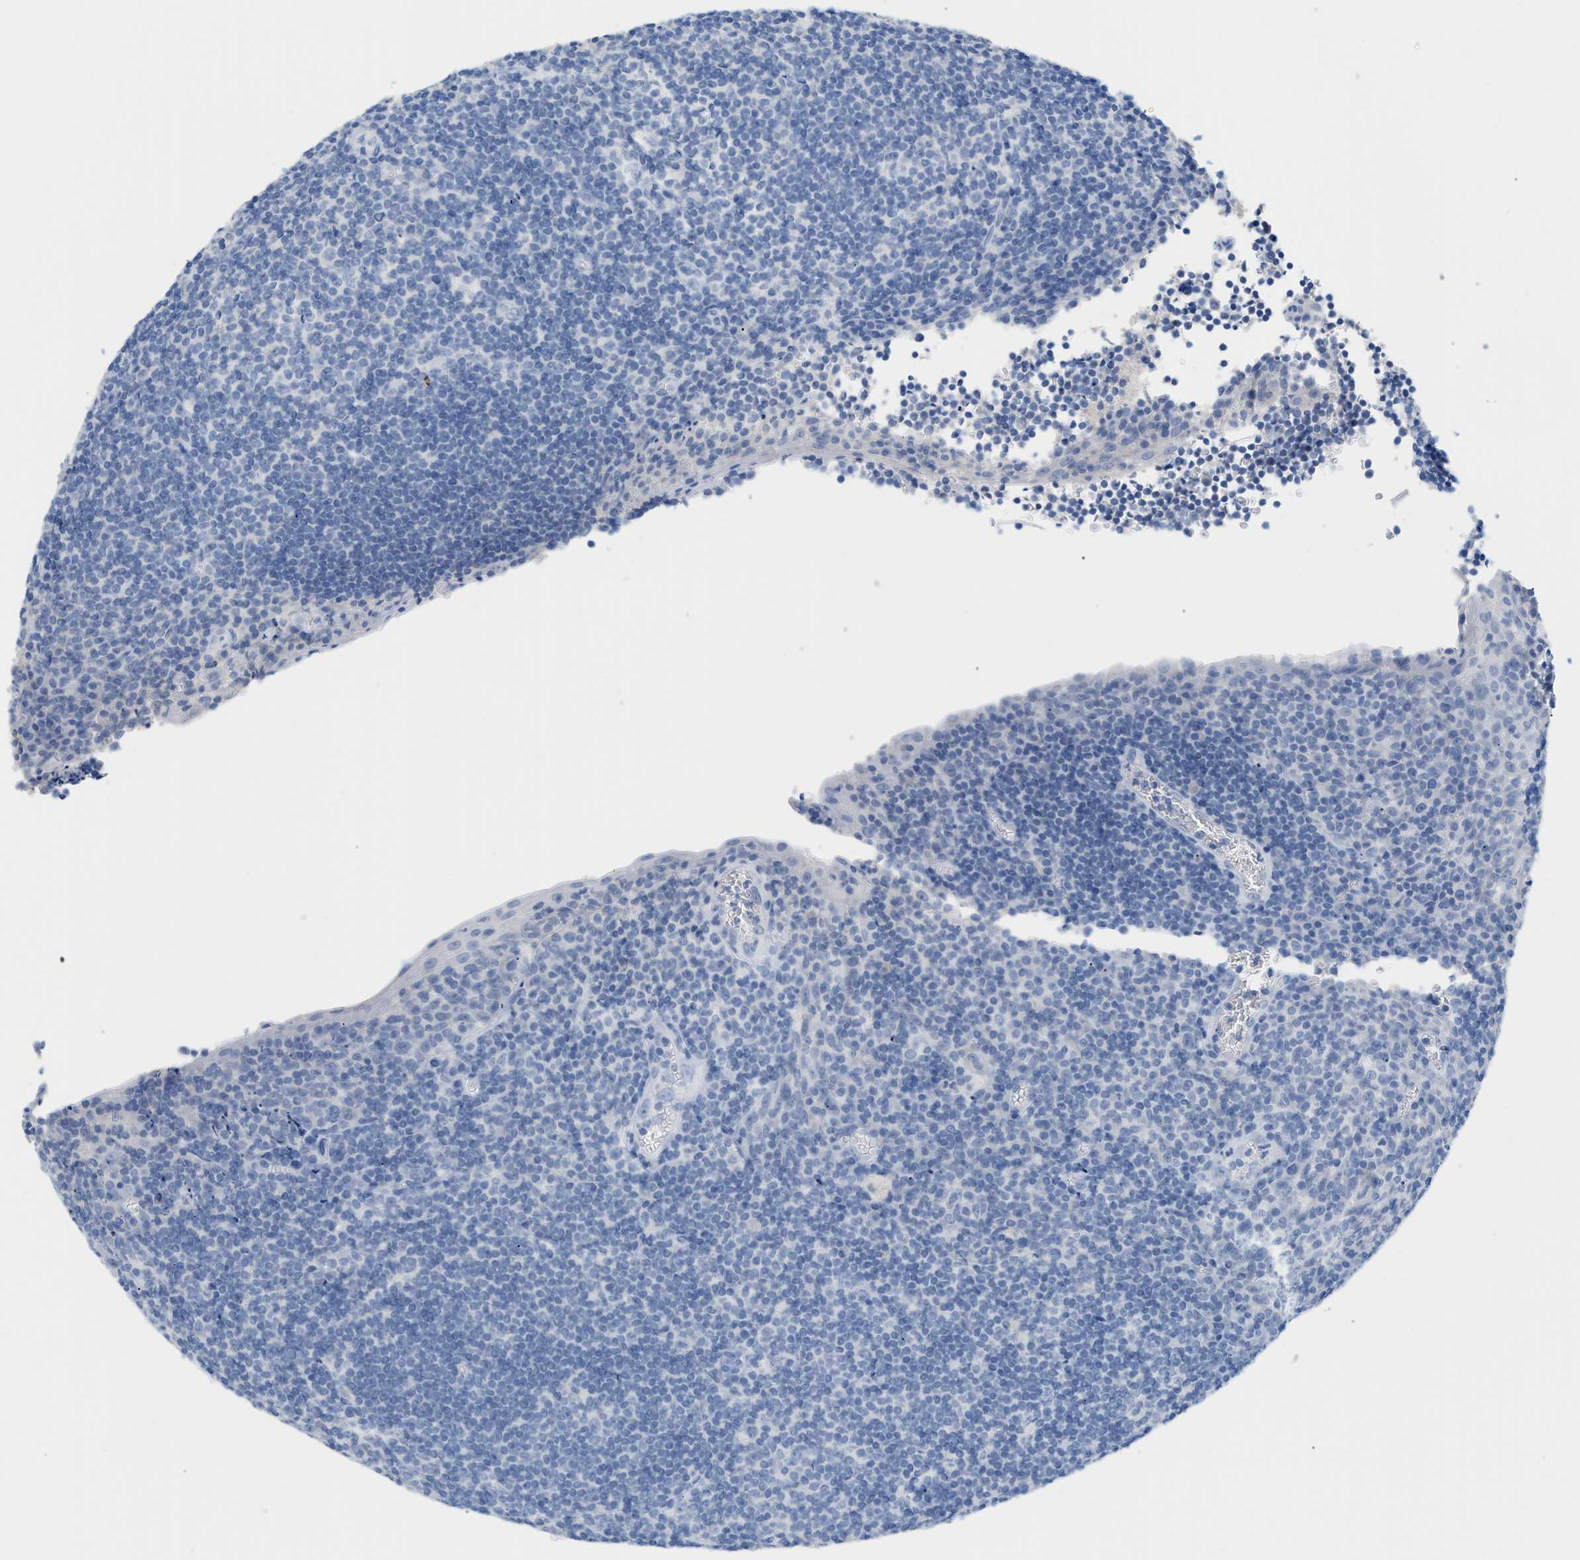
{"staining": {"intensity": "negative", "quantity": "none", "location": "none"}, "tissue": "tonsil", "cell_type": "Germinal center cells", "image_type": "normal", "snomed": [{"axis": "morphology", "description": "Normal tissue, NOS"}, {"axis": "topography", "description": "Tonsil"}], "caption": "Human tonsil stained for a protein using immunohistochemistry (IHC) displays no staining in germinal center cells.", "gene": "PAPPA", "patient": {"sex": "male", "age": 37}}